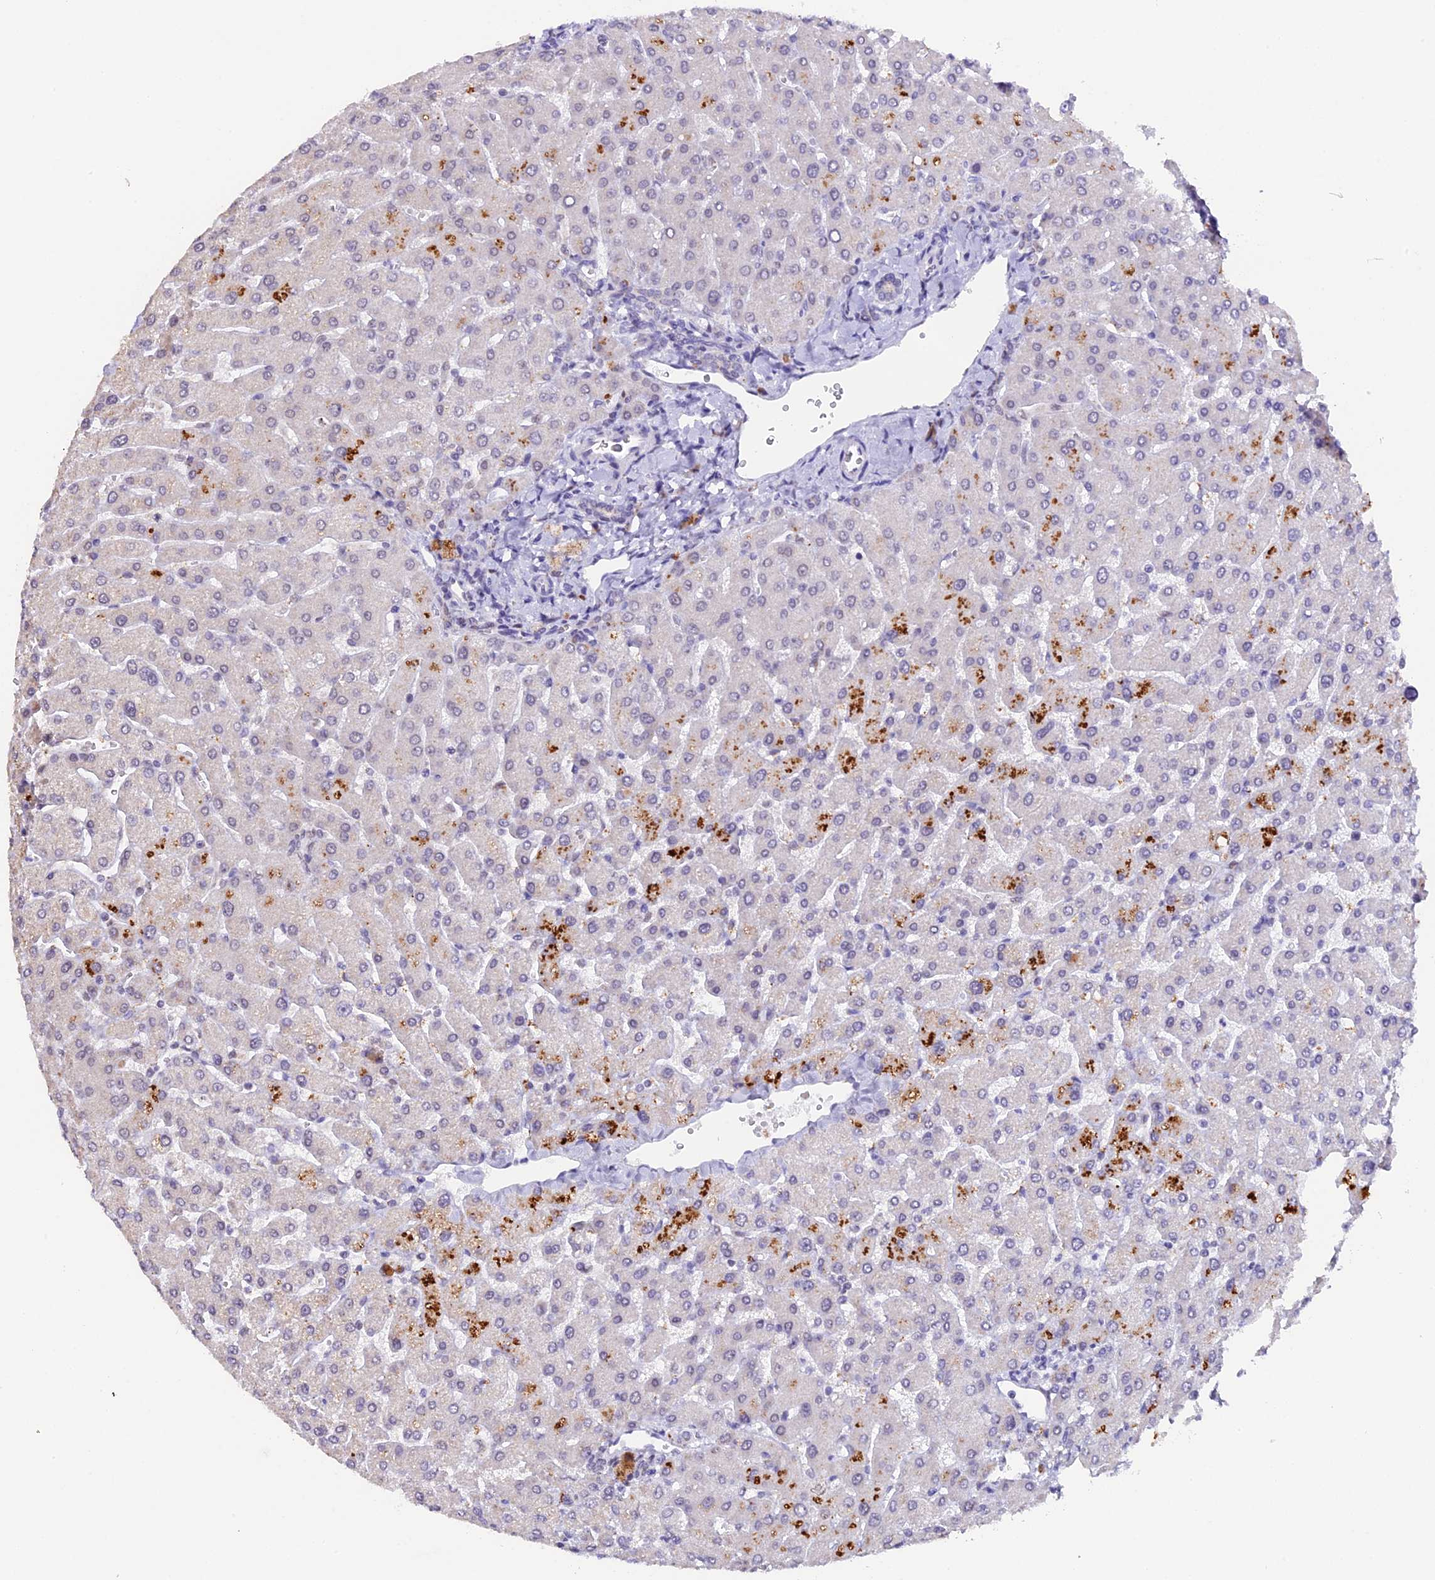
{"staining": {"intensity": "negative", "quantity": "none", "location": "none"}, "tissue": "liver", "cell_type": "Cholangiocytes", "image_type": "normal", "snomed": [{"axis": "morphology", "description": "Normal tissue, NOS"}, {"axis": "topography", "description": "Liver"}], "caption": "The photomicrograph demonstrates no staining of cholangiocytes in benign liver.", "gene": "NCBP1", "patient": {"sex": "male", "age": 55}}